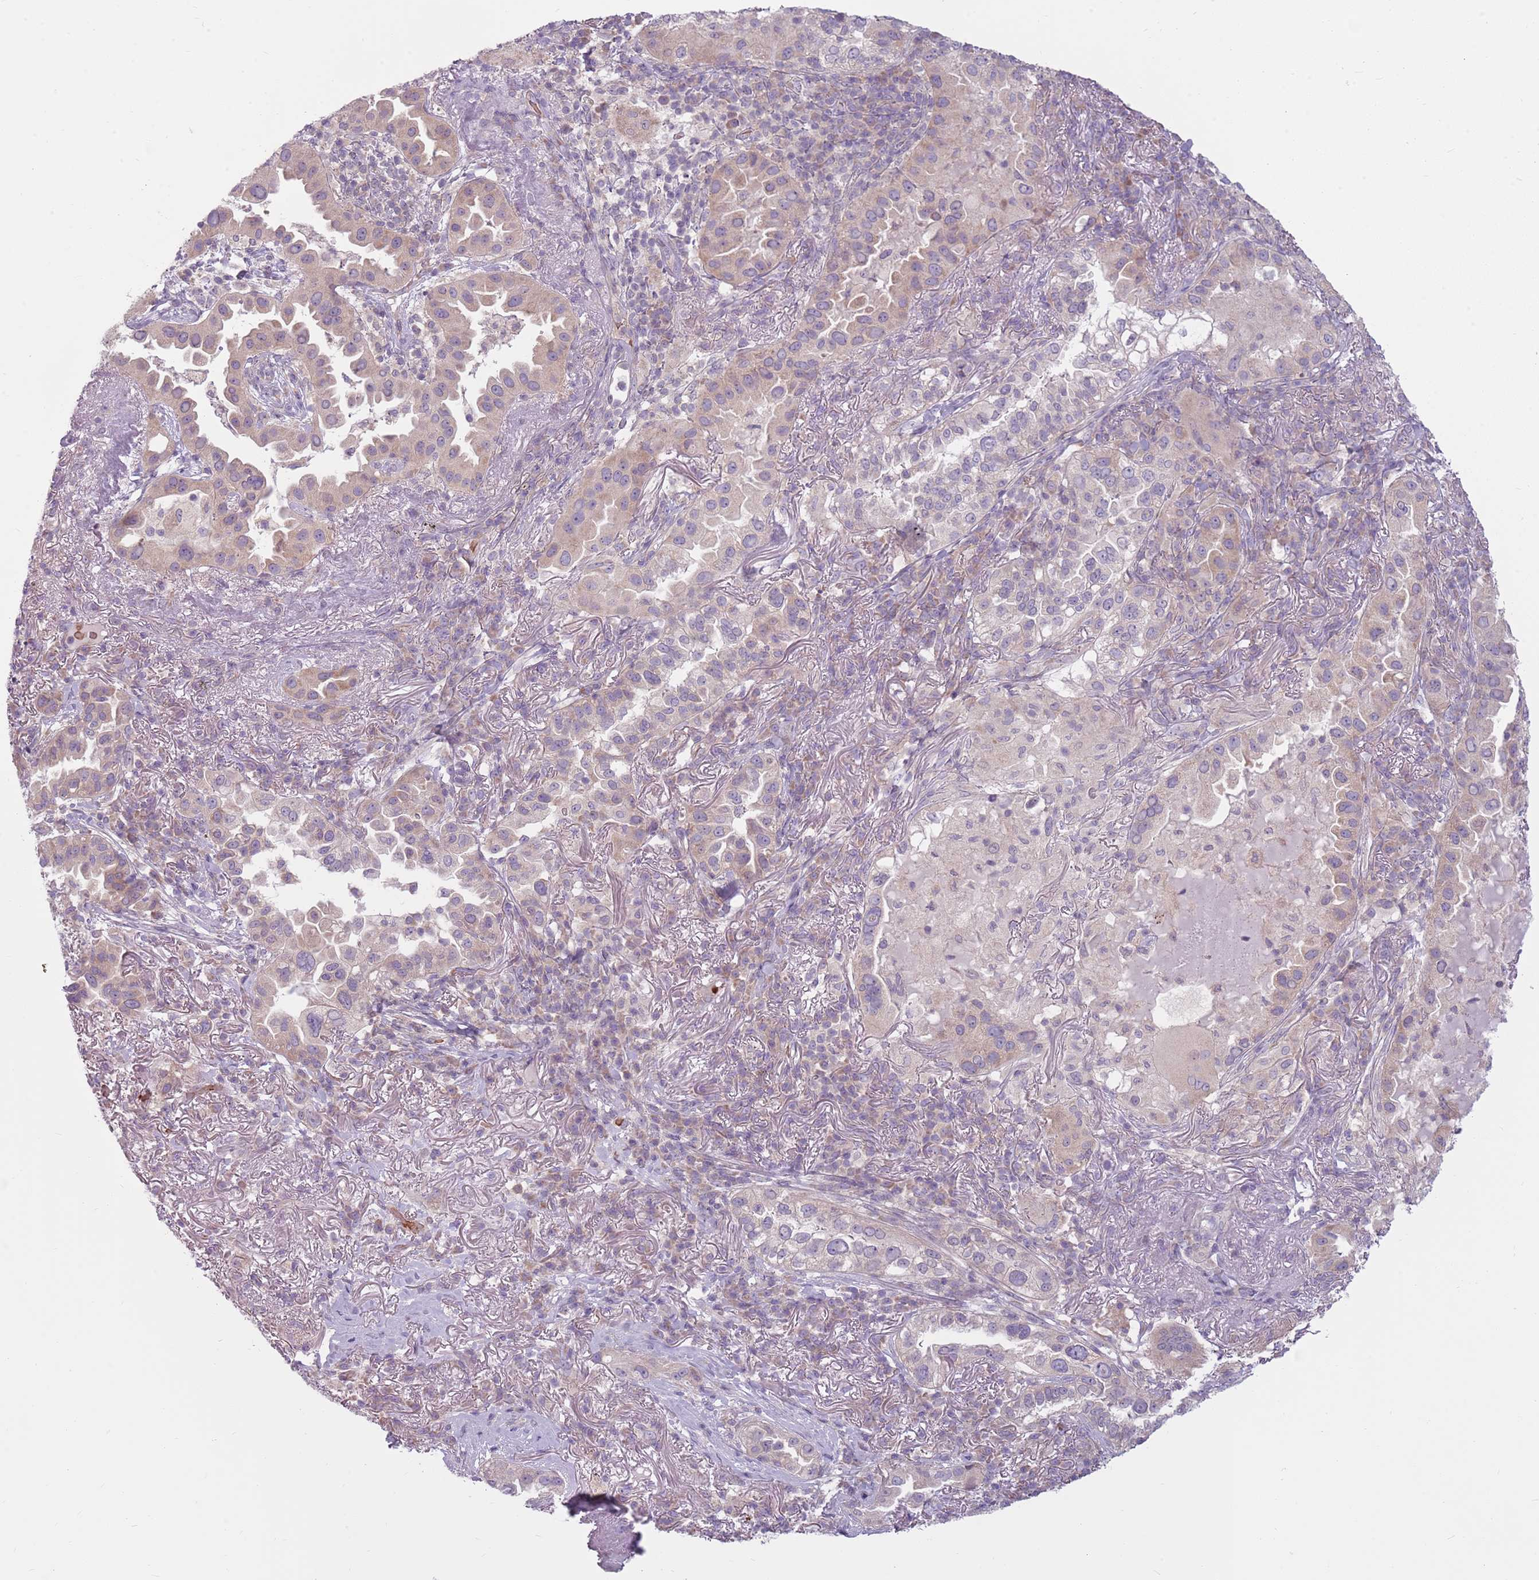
{"staining": {"intensity": "weak", "quantity": "<25%", "location": "cytoplasmic/membranous"}, "tissue": "lung cancer", "cell_type": "Tumor cells", "image_type": "cancer", "snomed": [{"axis": "morphology", "description": "Adenocarcinoma, NOS"}, {"axis": "topography", "description": "Lung"}], "caption": "Tumor cells show no significant protein expression in adenocarcinoma (lung).", "gene": "HSPA14", "patient": {"sex": "female", "age": 69}}